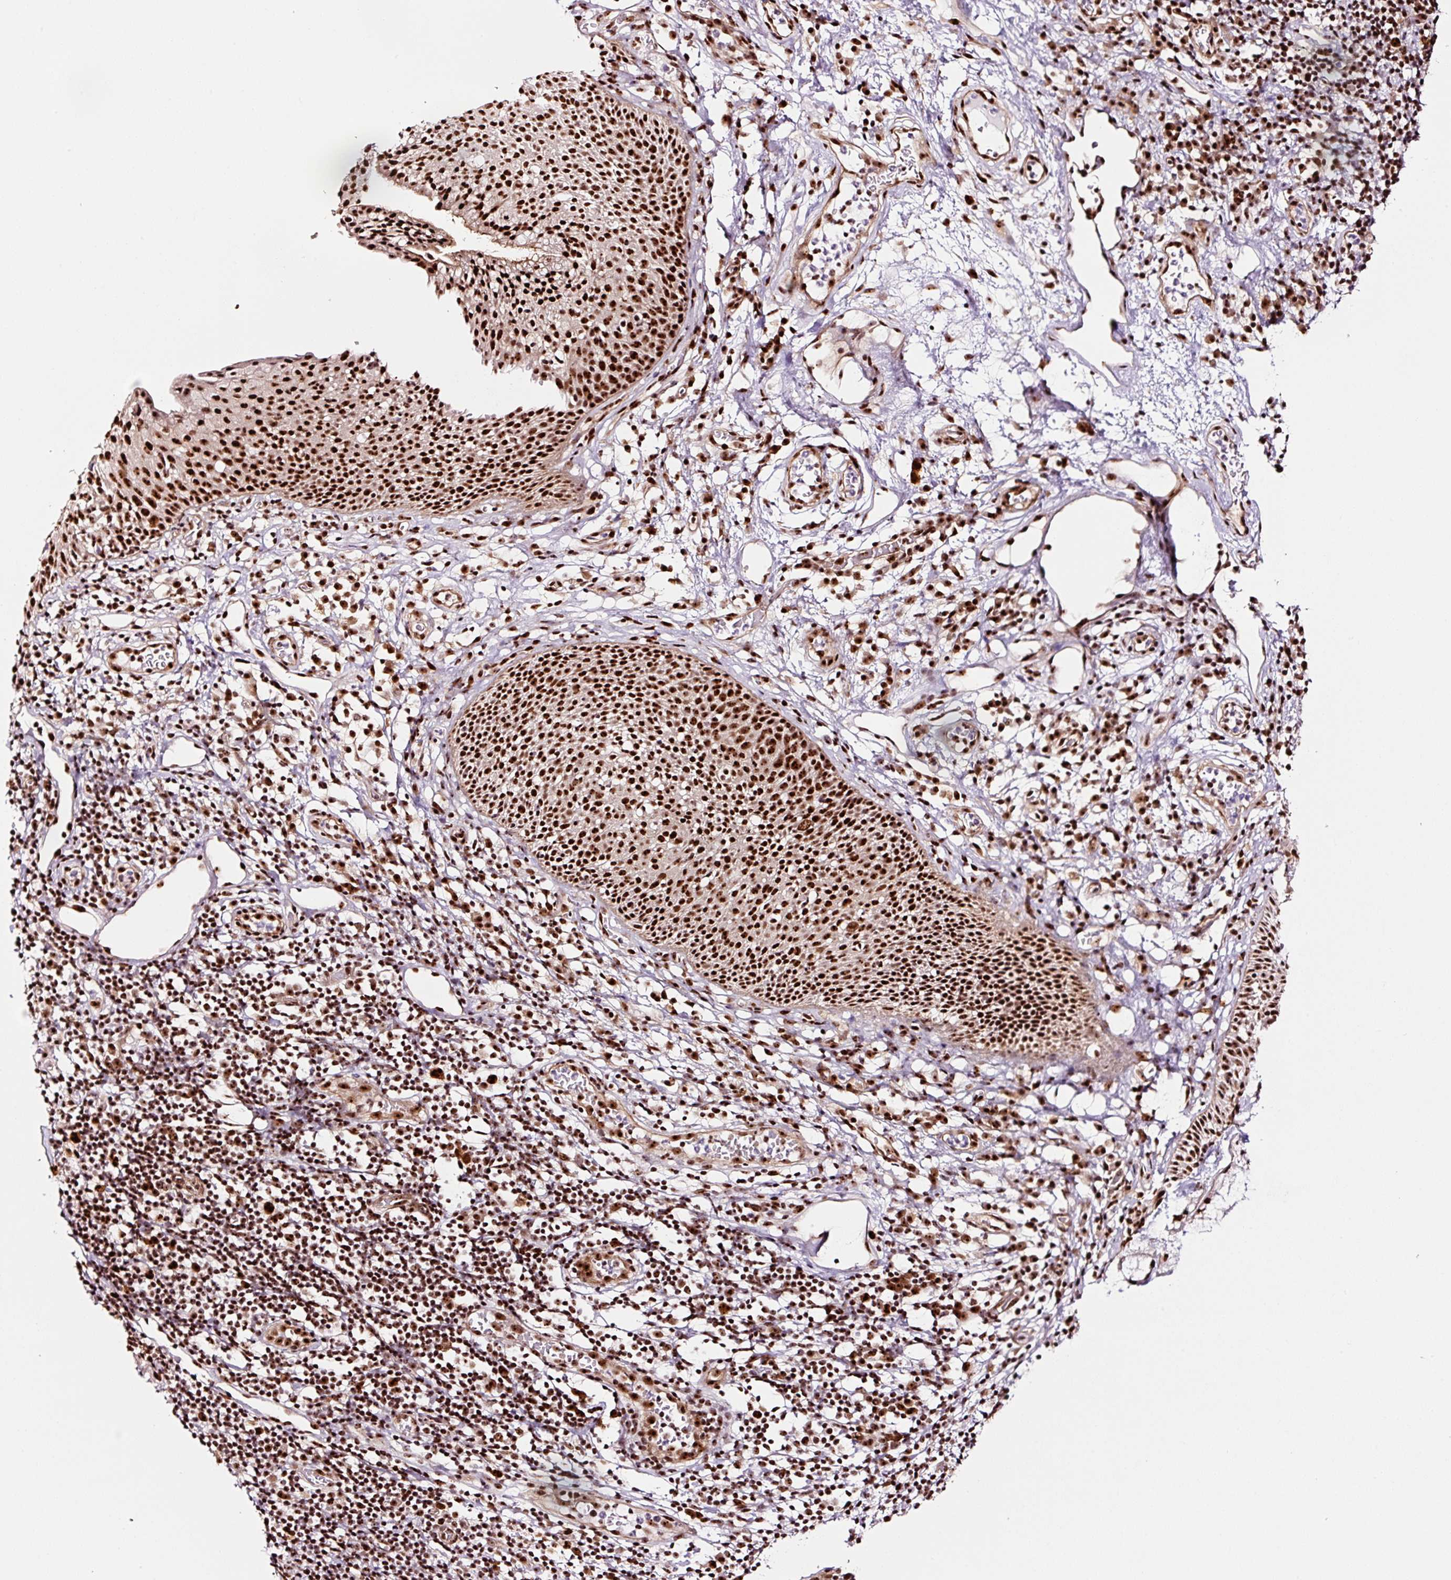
{"staining": {"intensity": "strong", "quantity": ">75%", "location": "nuclear"}, "tissue": "nasopharynx", "cell_type": "Respiratory epithelial cells", "image_type": "normal", "snomed": [{"axis": "morphology", "description": "Normal tissue, NOS"}, {"axis": "topography", "description": "Lymph node"}, {"axis": "topography", "description": "Cartilage tissue"}, {"axis": "topography", "description": "Nasopharynx"}], "caption": "Protein analysis of benign nasopharynx exhibits strong nuclear positivity in about >75% of respiratory epithelial cells. (DAB = brown stain, brightfield microscopy at high magnification).", "gene": "GNL3", "patient": {"sex": "male", "age": 63}}